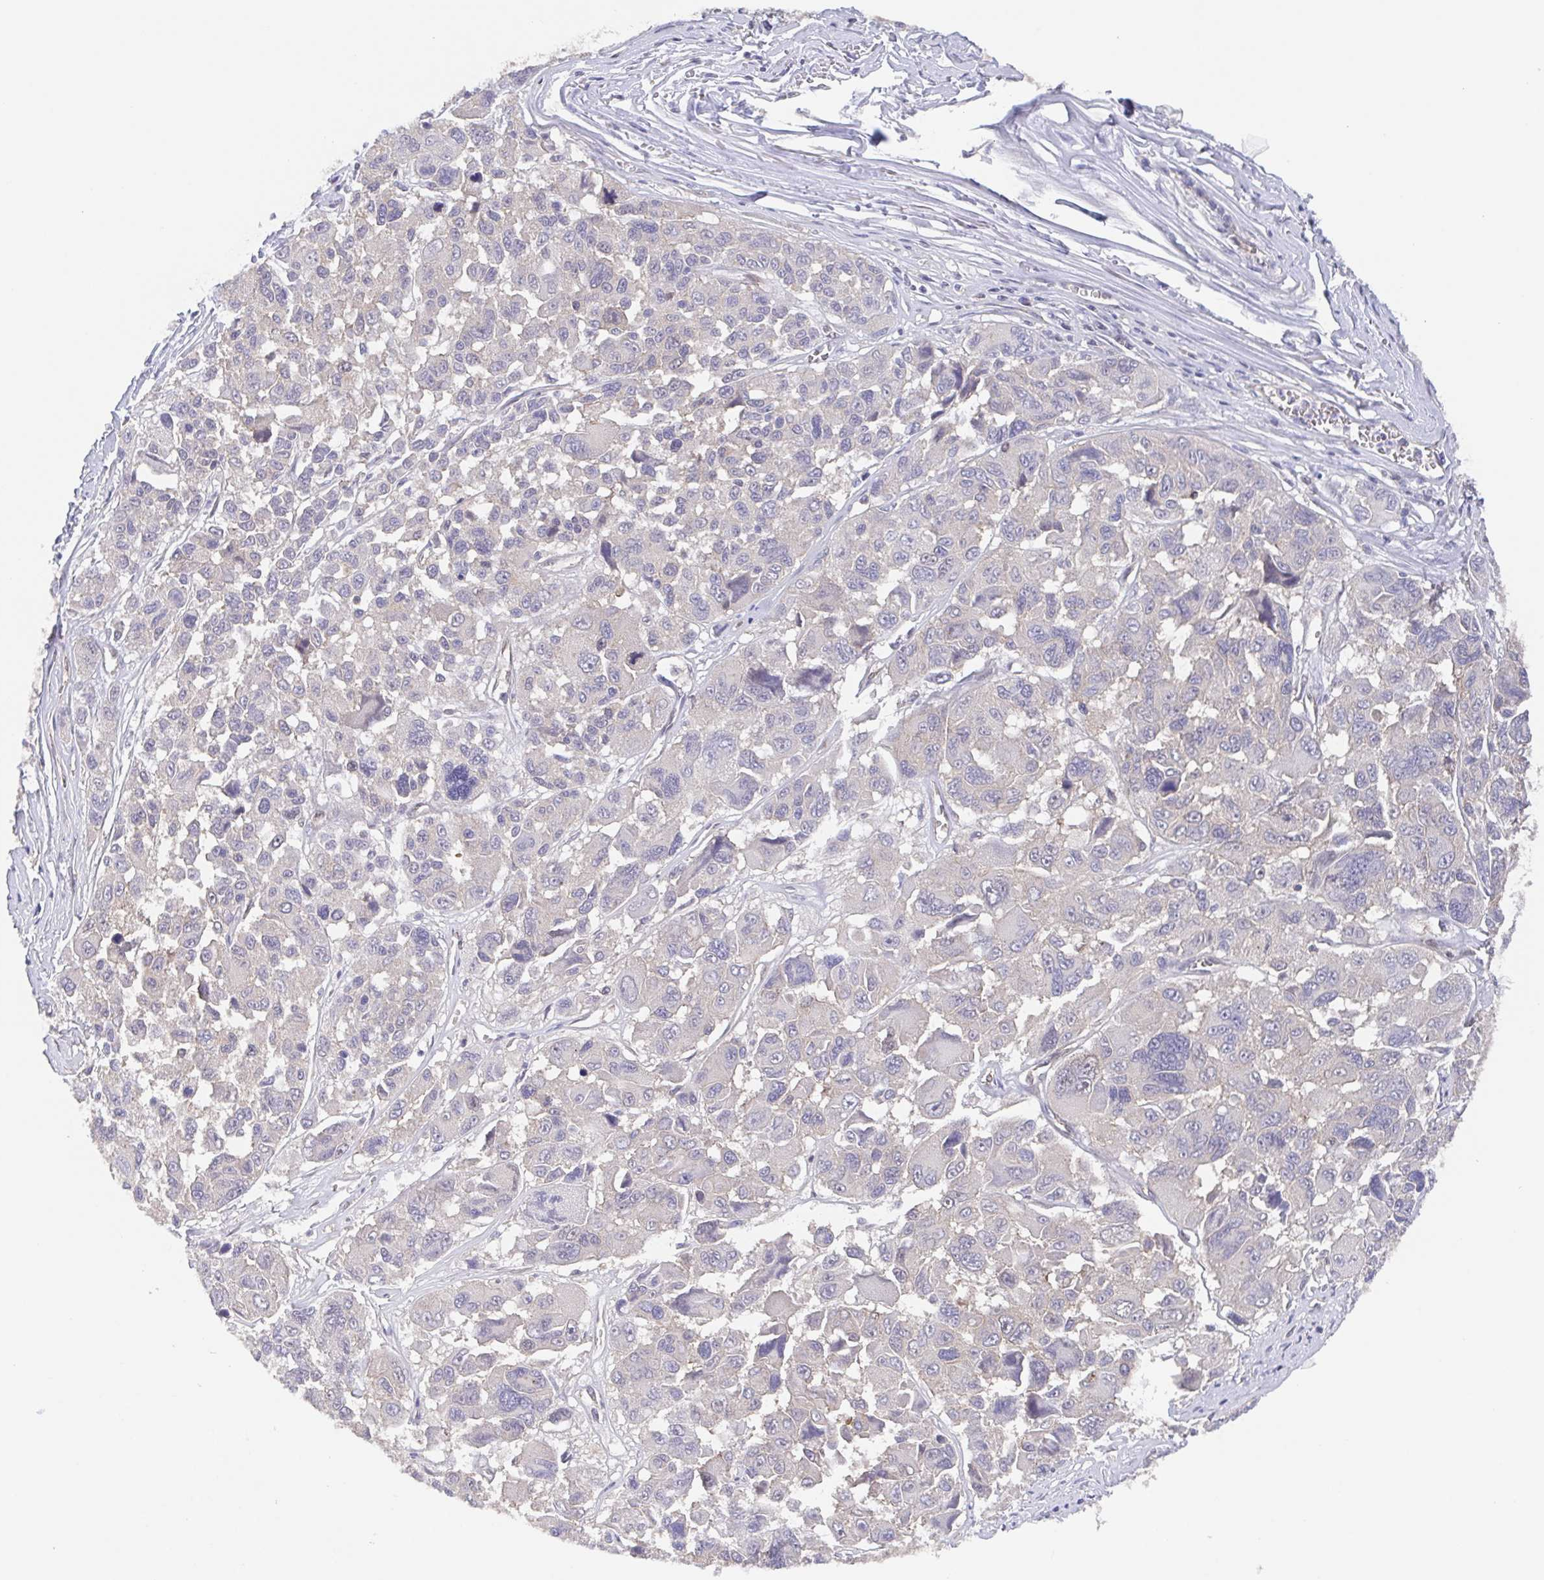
{"staining": {"intensity": "negative", "quantity": "none", "location": "none"}, "tissue": "melanoma", "cell_type": "Tumor cells", "image_type": "cancer", "snomed": [{"axis": "morphology", "description": "Malignant melanoma, NOS"}, {"axis": "topography", "description": "Skin"}], "caption": "Immunohistochemical staining of melanoma demonstrates no significant staining in tumor cells. Nuclei are stained in blue.", "gene": "AGFG2", "patient": {"sex": "female", "age": 66}}